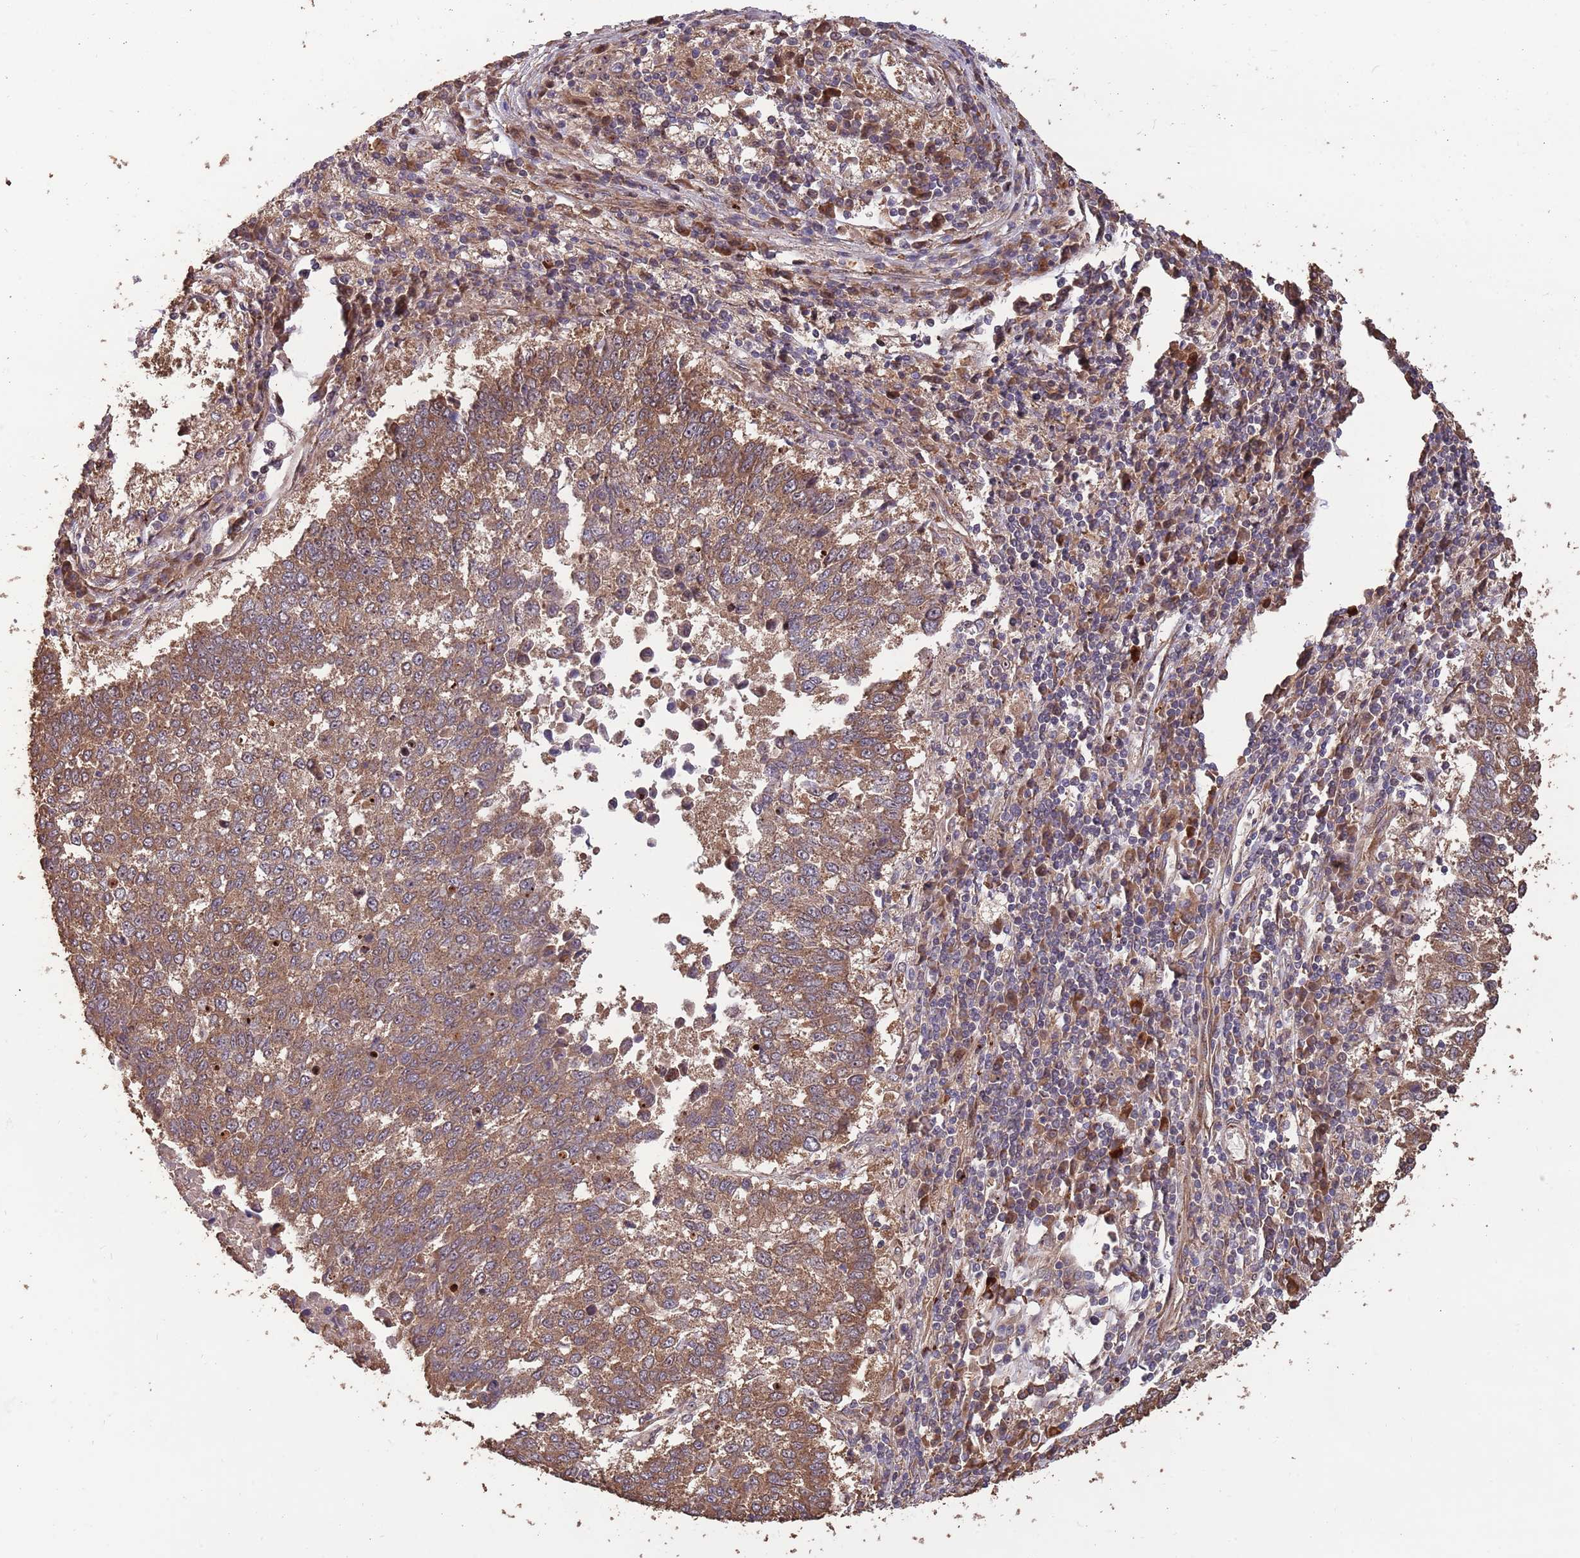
{"staining": {"intensity": "moderate", "quantity": ">75%", "location": "cytoplasmic/membranous"}, "tissue": "lung cancer", "cell_type": "Tumor cells", "image_type": "cancer", "snomed": [{"axis": "morphology", "description": "Squamous cell carcinoma, NOS"}, {"axis": "topography", "description": "Lung"}], "caption": "Approximately >75% of tumor cells in human lung squamous cell carcinoma reveal moderate cytoplasmic/membranous protein positivity as visualized by brown immunohistochemical staining.", "gene": "ZNF428", "patient": {"sex": "male", "age": 73}}